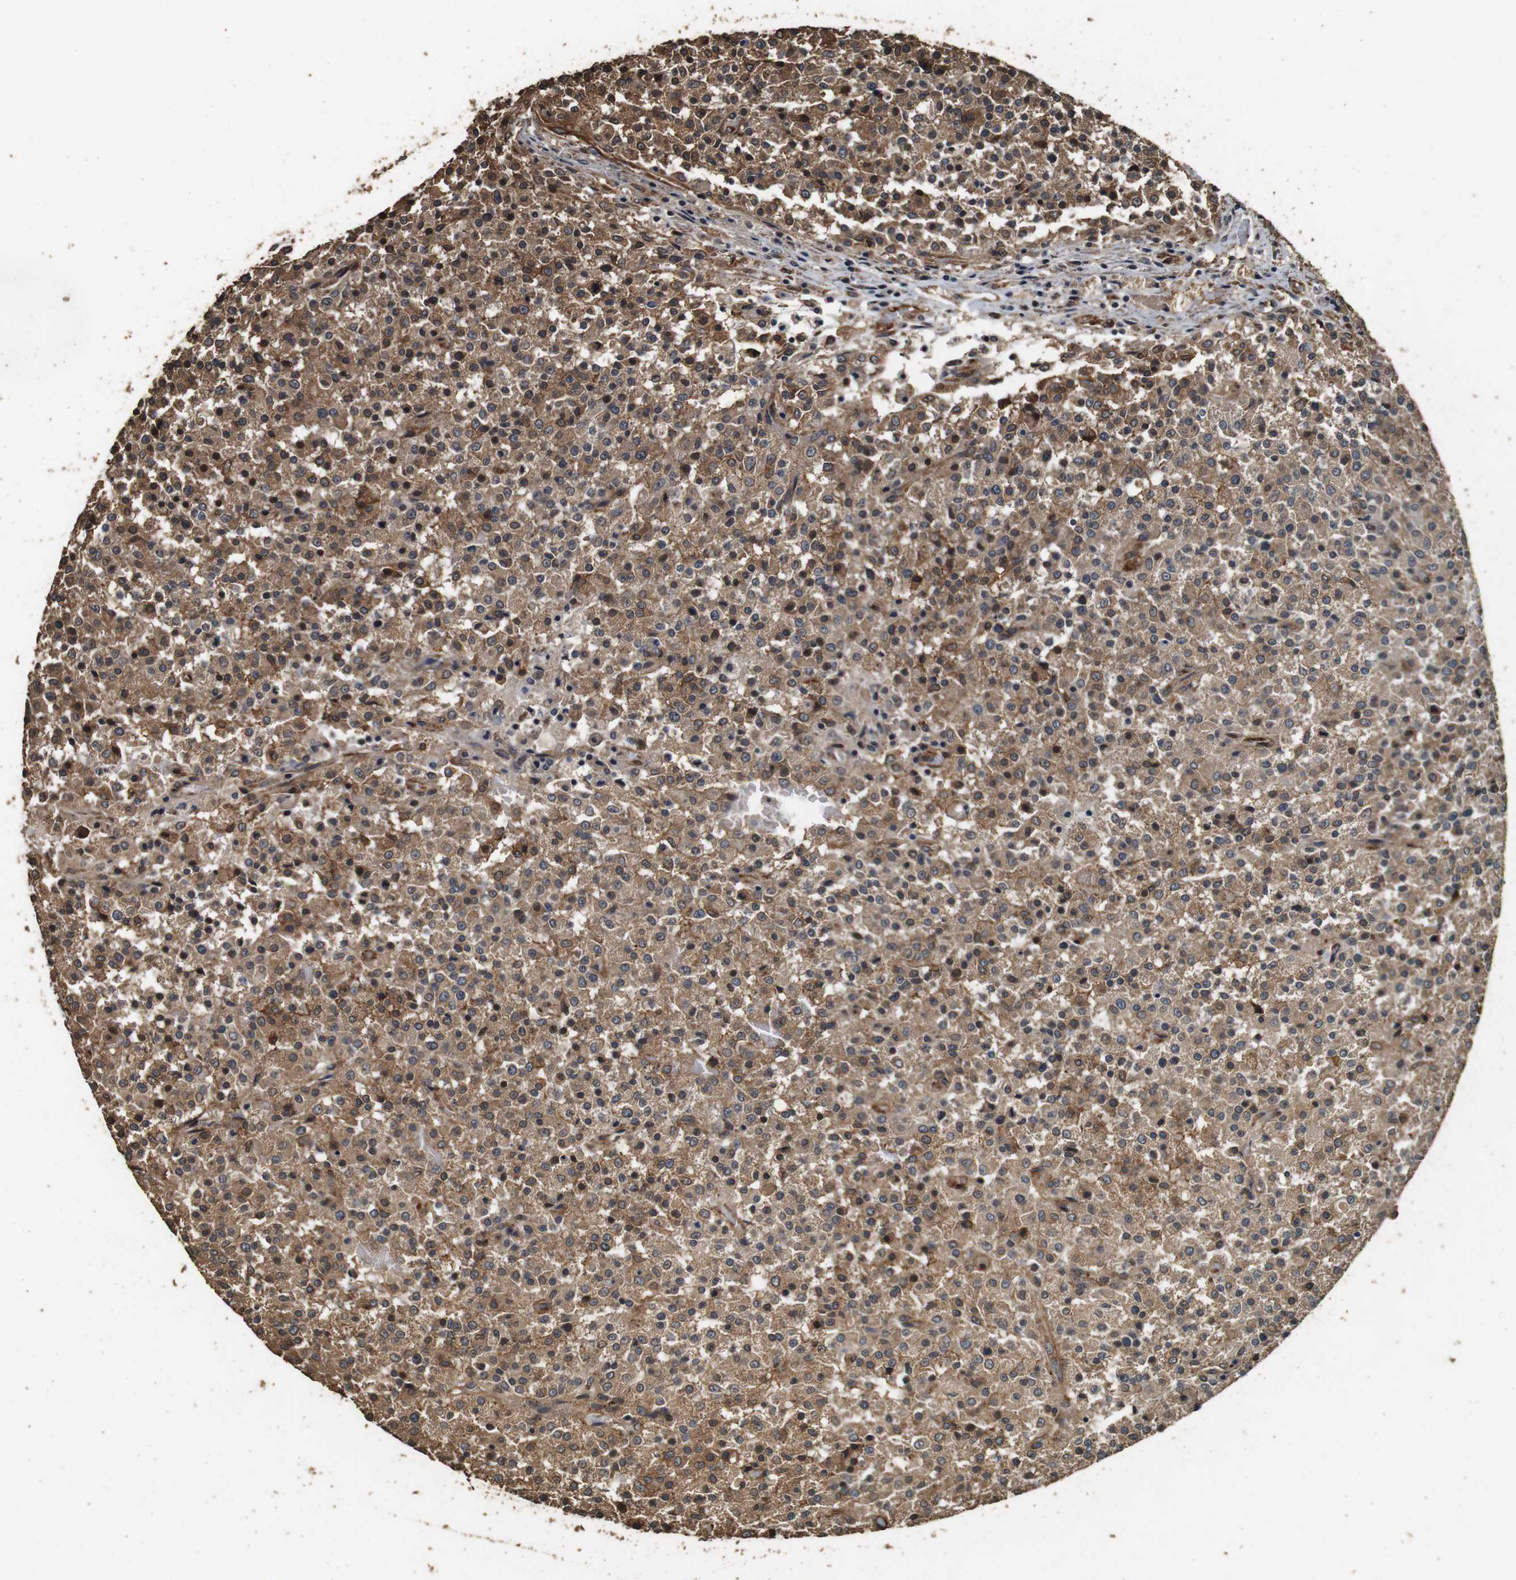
{"staining": {"intensity": "moderate", "quantity": ">75%", "location": "cytoplasmic/membranous"}, "tissue": "testis cancer", "cell_type": "Tumor cells", "image_type": "cancer", "snomed": [{"axis": "morphology", "description": "Seminoma, NOS"}, {"axis": "topography", "description": "Testis"}], "caption": "Testis cancer stained with a brown dye shows moderate cytoplasmic/membranous positive expression in approximately >75% of tumor cells.", "gene": "CNPY4", "patient": {"sex": "male", "age": 59}}